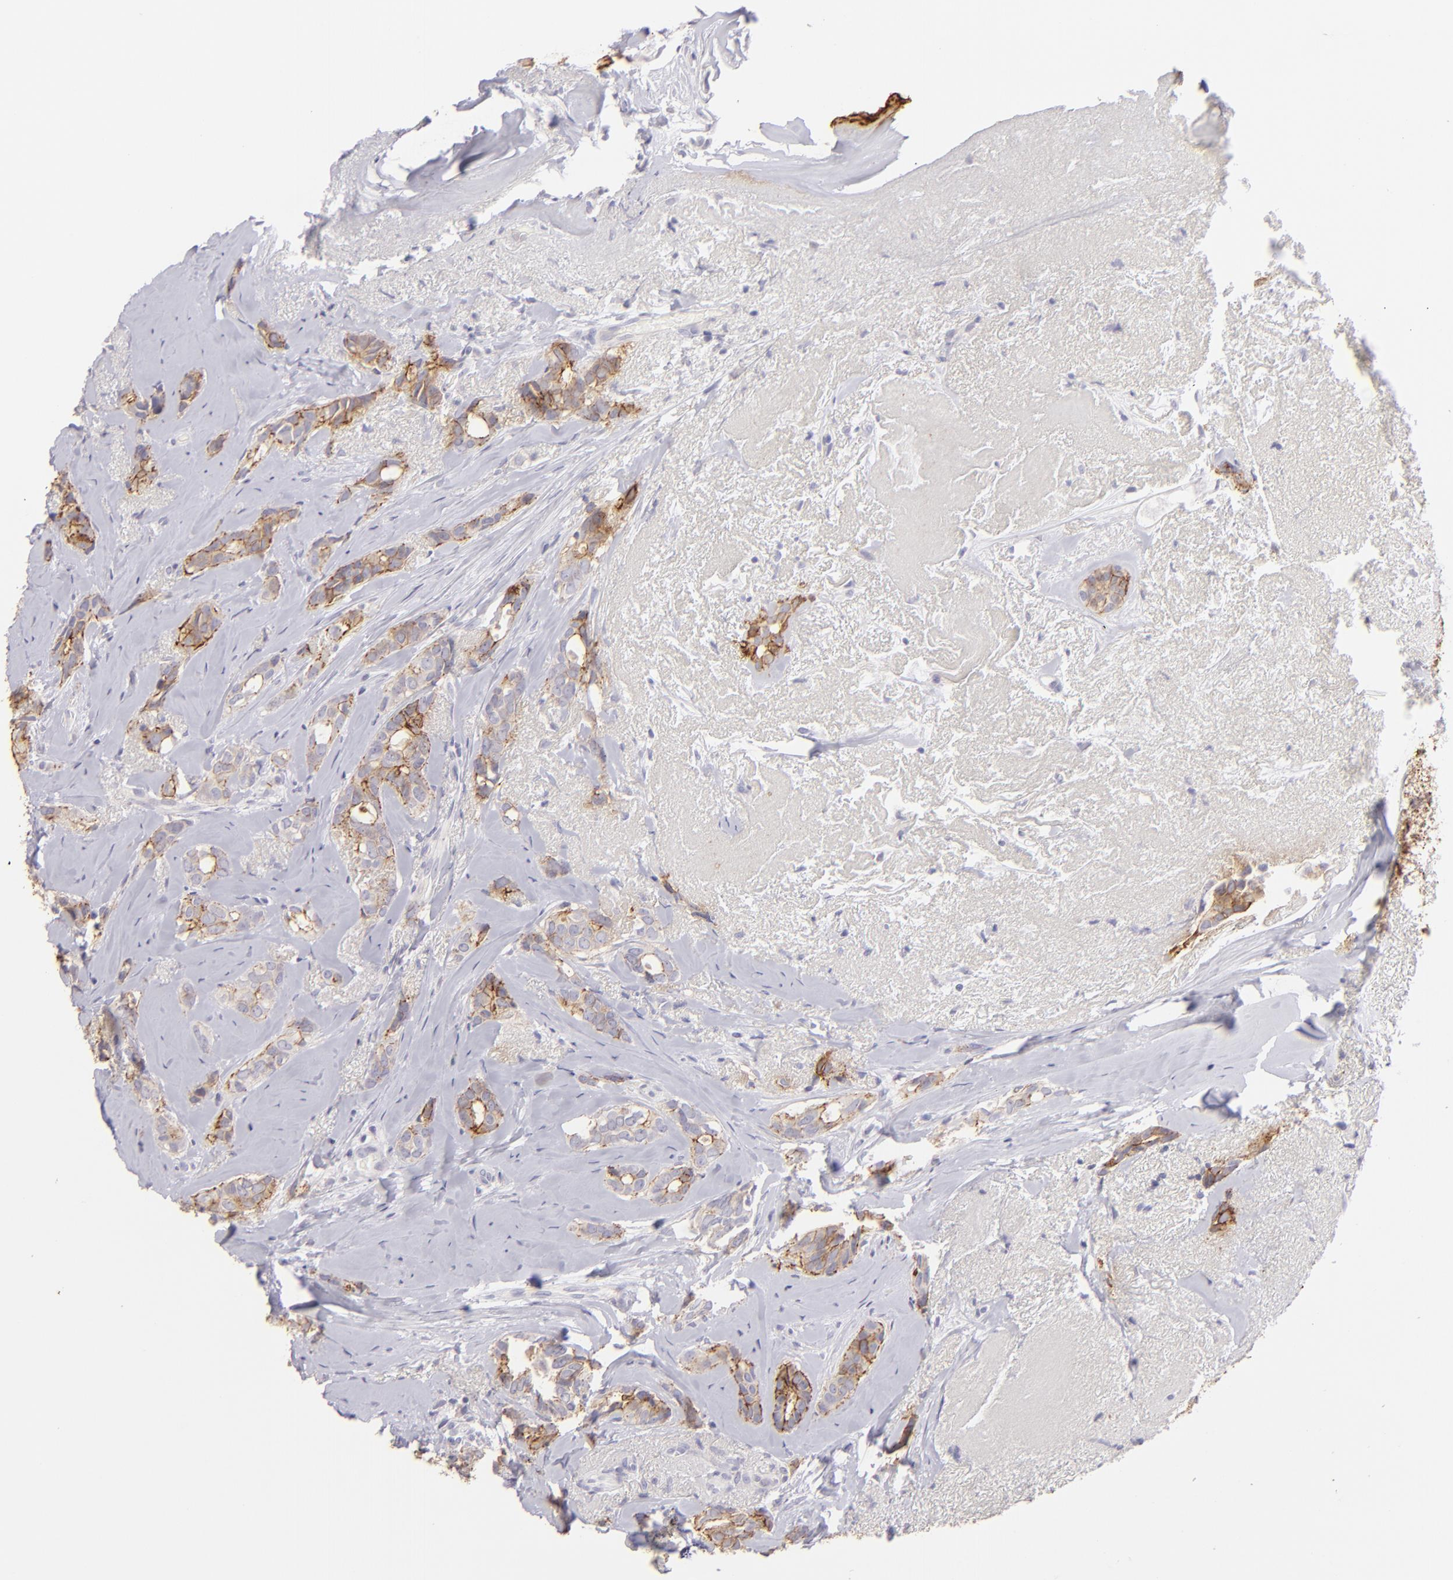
{"staining": {"intensity": "moderate", "quantity": ">75%", "location": "cytoplasmic/membranous"}, "tissue": "breast cancer", "cell_type": "Tumor cells", "image_type": "cancer", "snomed": [{"axis": "morphology", "description": "Duct carcinoma"}, {"axis": "topography", "description": "Breast"}], "caption": "This is an image of immunohistochemistry (IHC) staining of breast cancer (intraductal carcinoma), which shows moderate positivity in the cytoplasmic/membranous of tumor cells.", "gene": "CLDN4", "patient": {"sex": "female", "age": 54}}